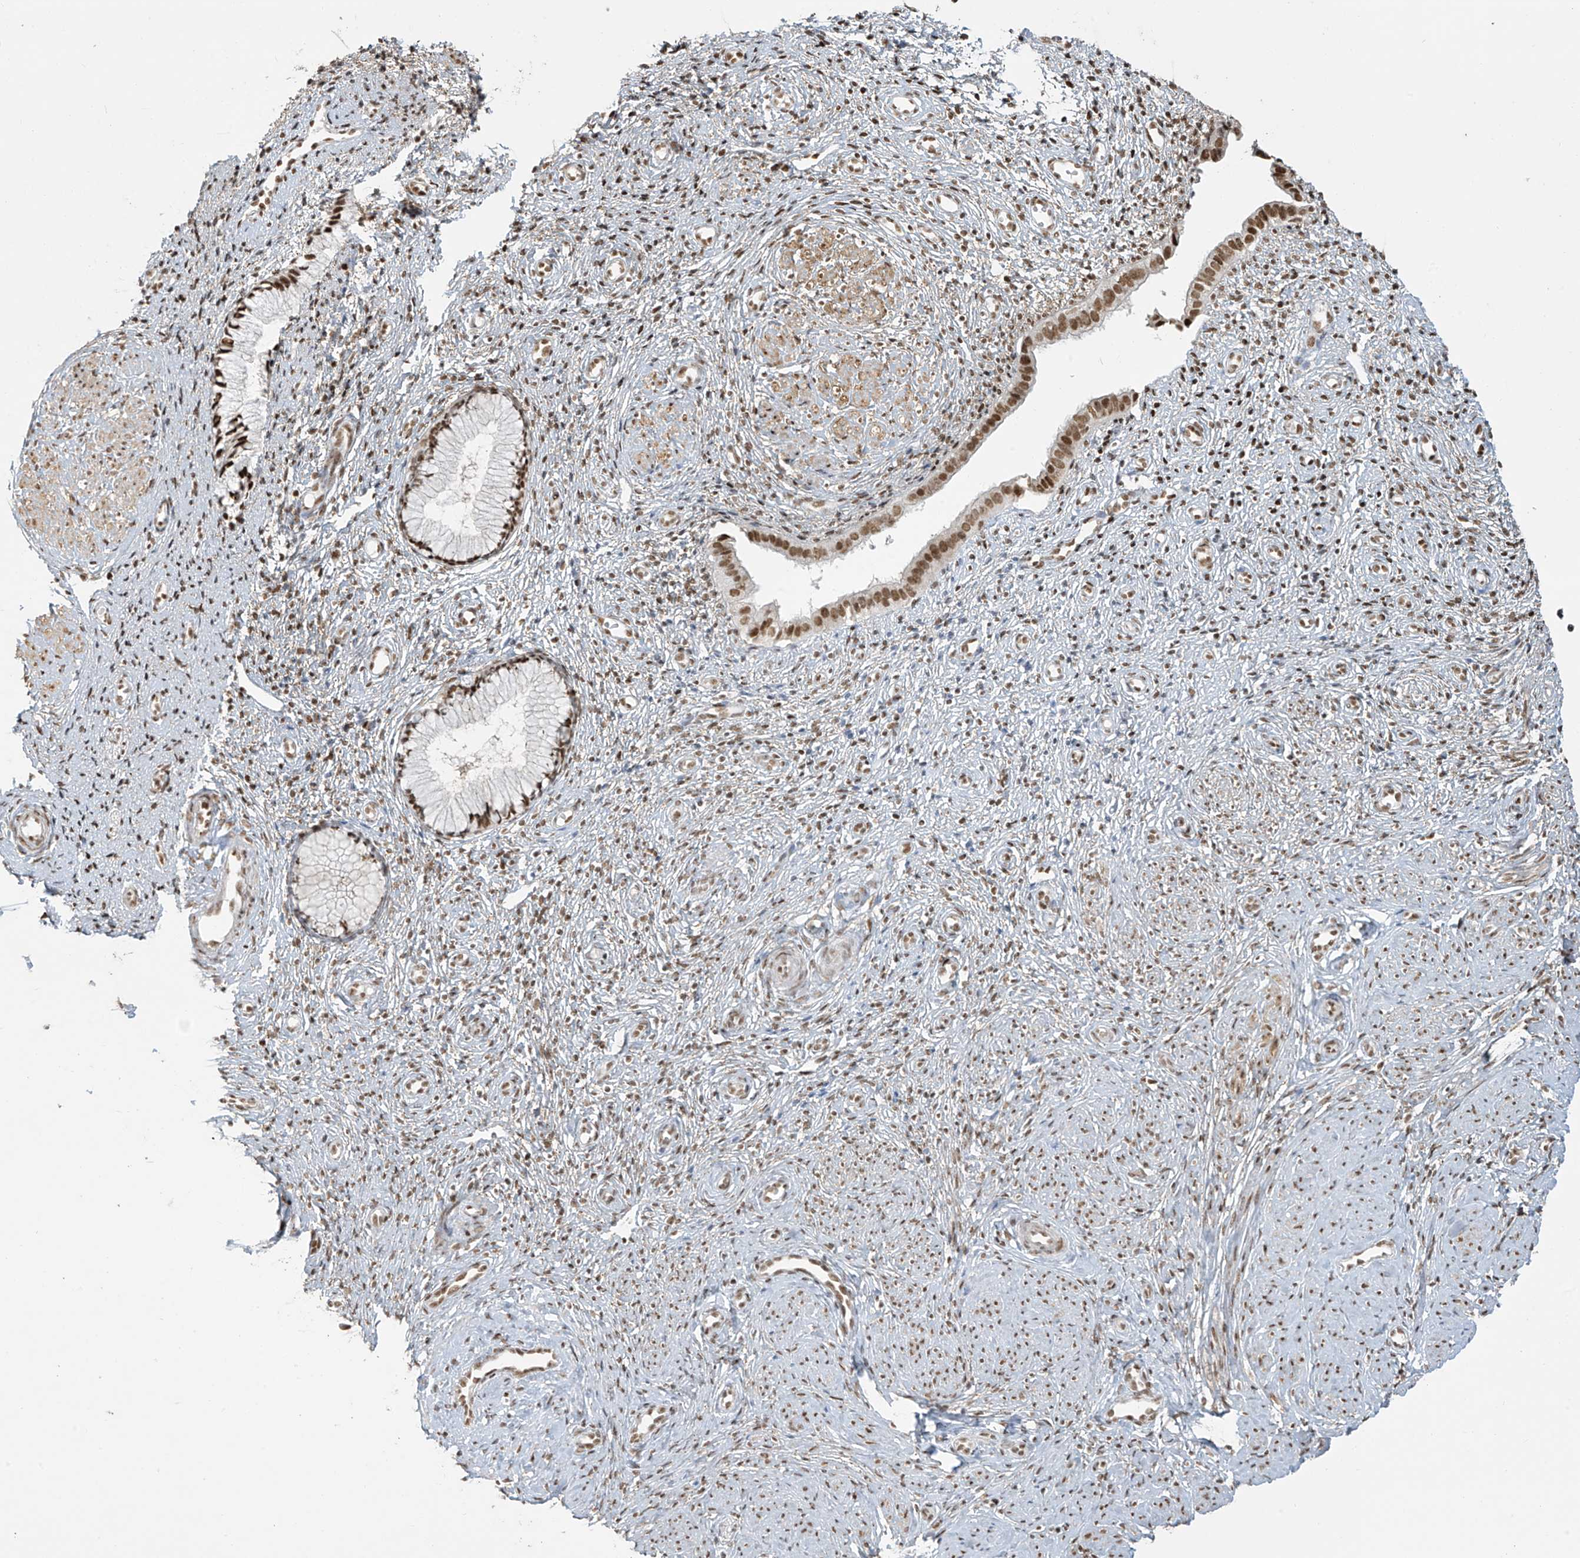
{"staining": {"intensity": "strong", "quantity": ">75%", "location": "nuclear"}, "tissue": "cervix", "cell_type": "Glandular cells", "image_type": "normal", "snomed": [{"axis": "morphology", "description": "Normal tissue, NOS"}, {"axis": "topography", "description": "Cervix"}], "caption": "IHC photomicrograph of normal human cervix stained for a protein (brown), which shows high levels of strong nuclear positivity in approximately >75% of glandular cells.", "gene": "MS4A6A", "patient": {"sex": "female", "age": 27}}